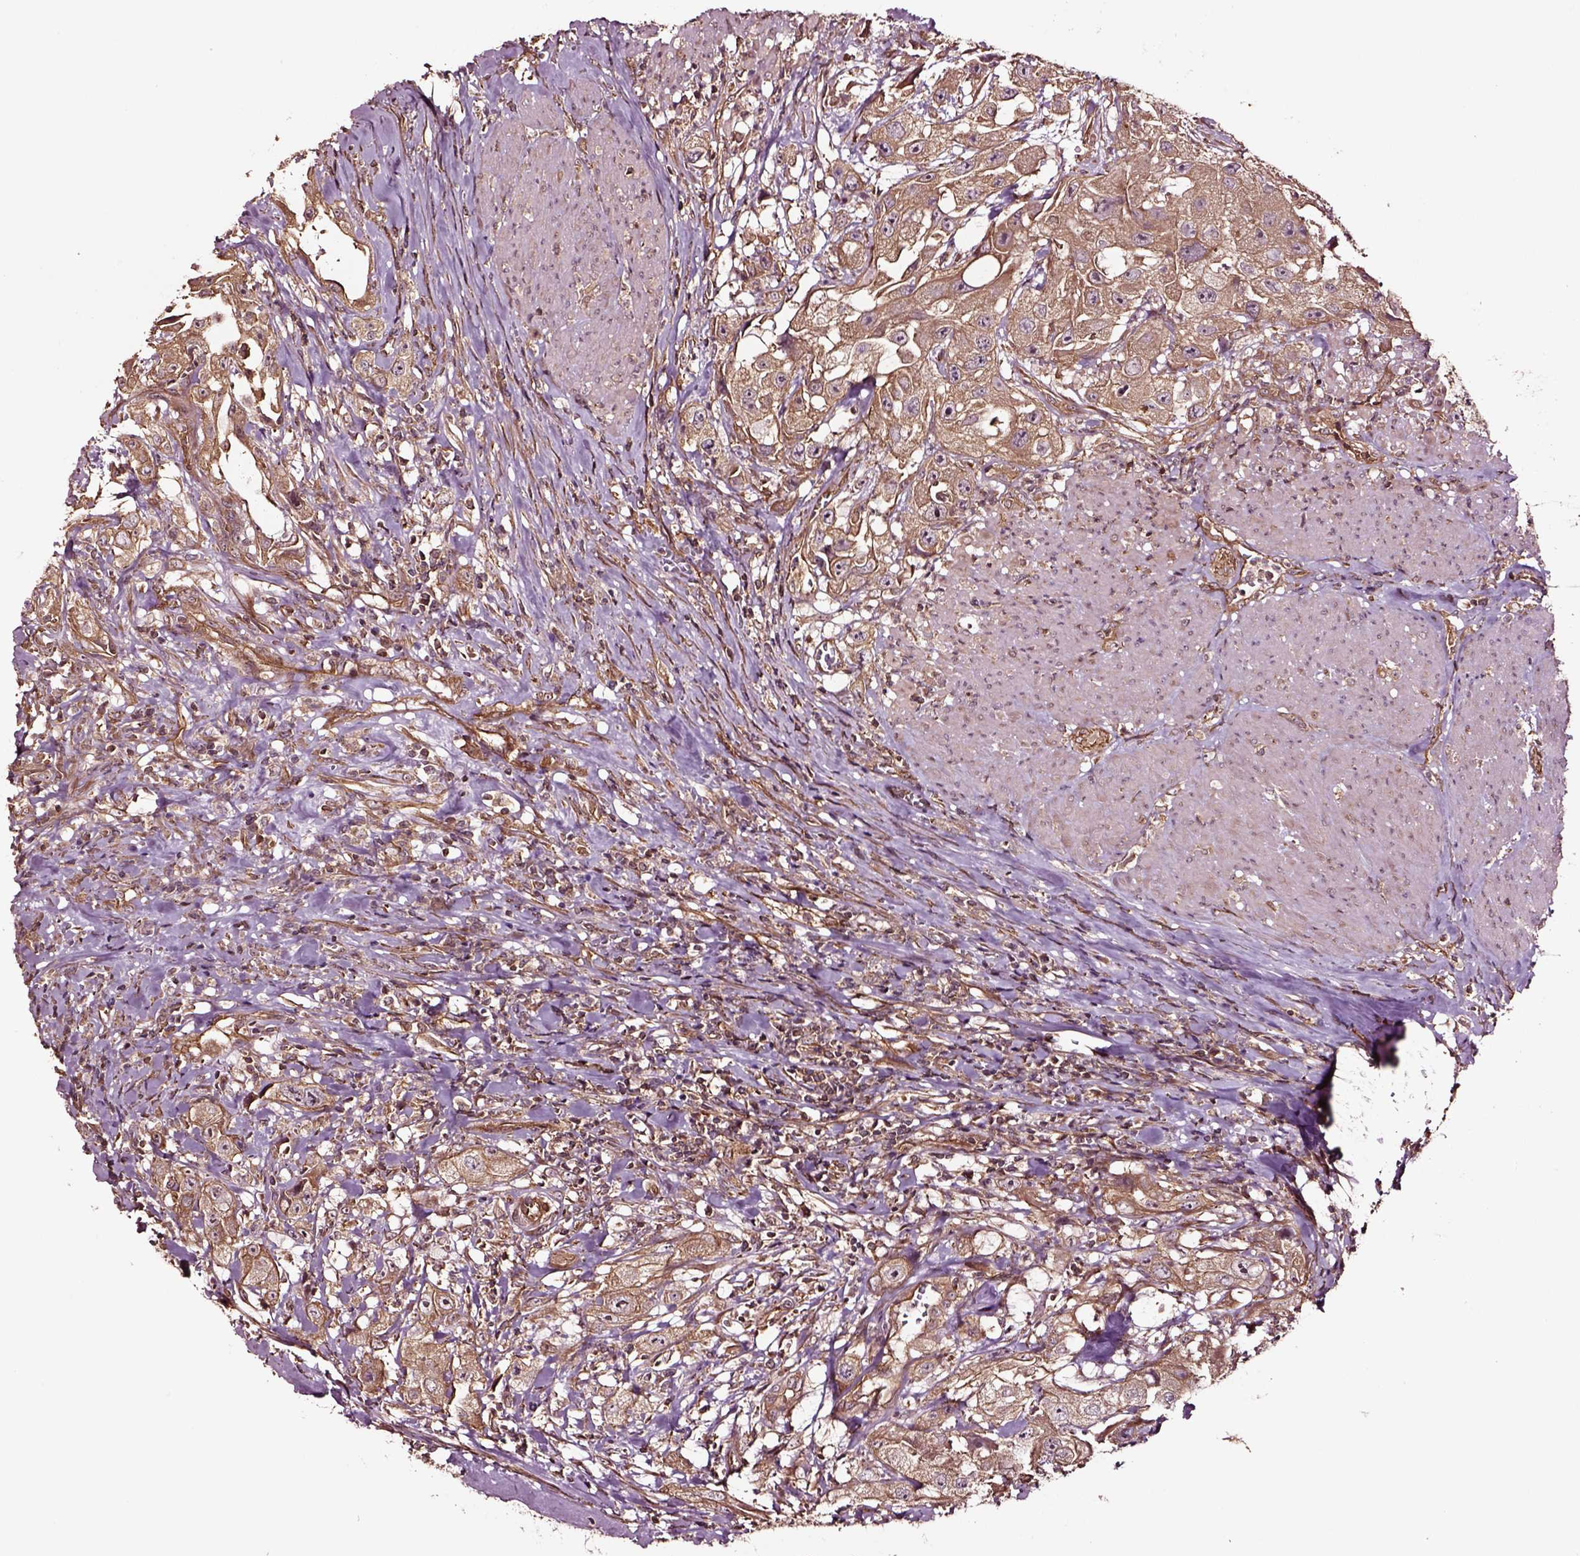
{"staining": {"intensity": "moderate", "quantity": ">75%", "location": "cytoplasmic/membranous"}, "tissue": "urothelial cancer", "cell_type": "Tumor cells", "image_type": "cancer", "snomed": [{"axis": "morphology", "description": "Urothelial carcinoma, High grade"}, {"axis": "topography", "description": "Urinary bladder"}], "caption": "Human urothelial cancer stained for a protein (brown) shows moderate cytoplasmic/membranous positive positivity in about >75% of tumor cells.", "gene": "RASSF5", "patient": {"sex": "male", "age": 79}}